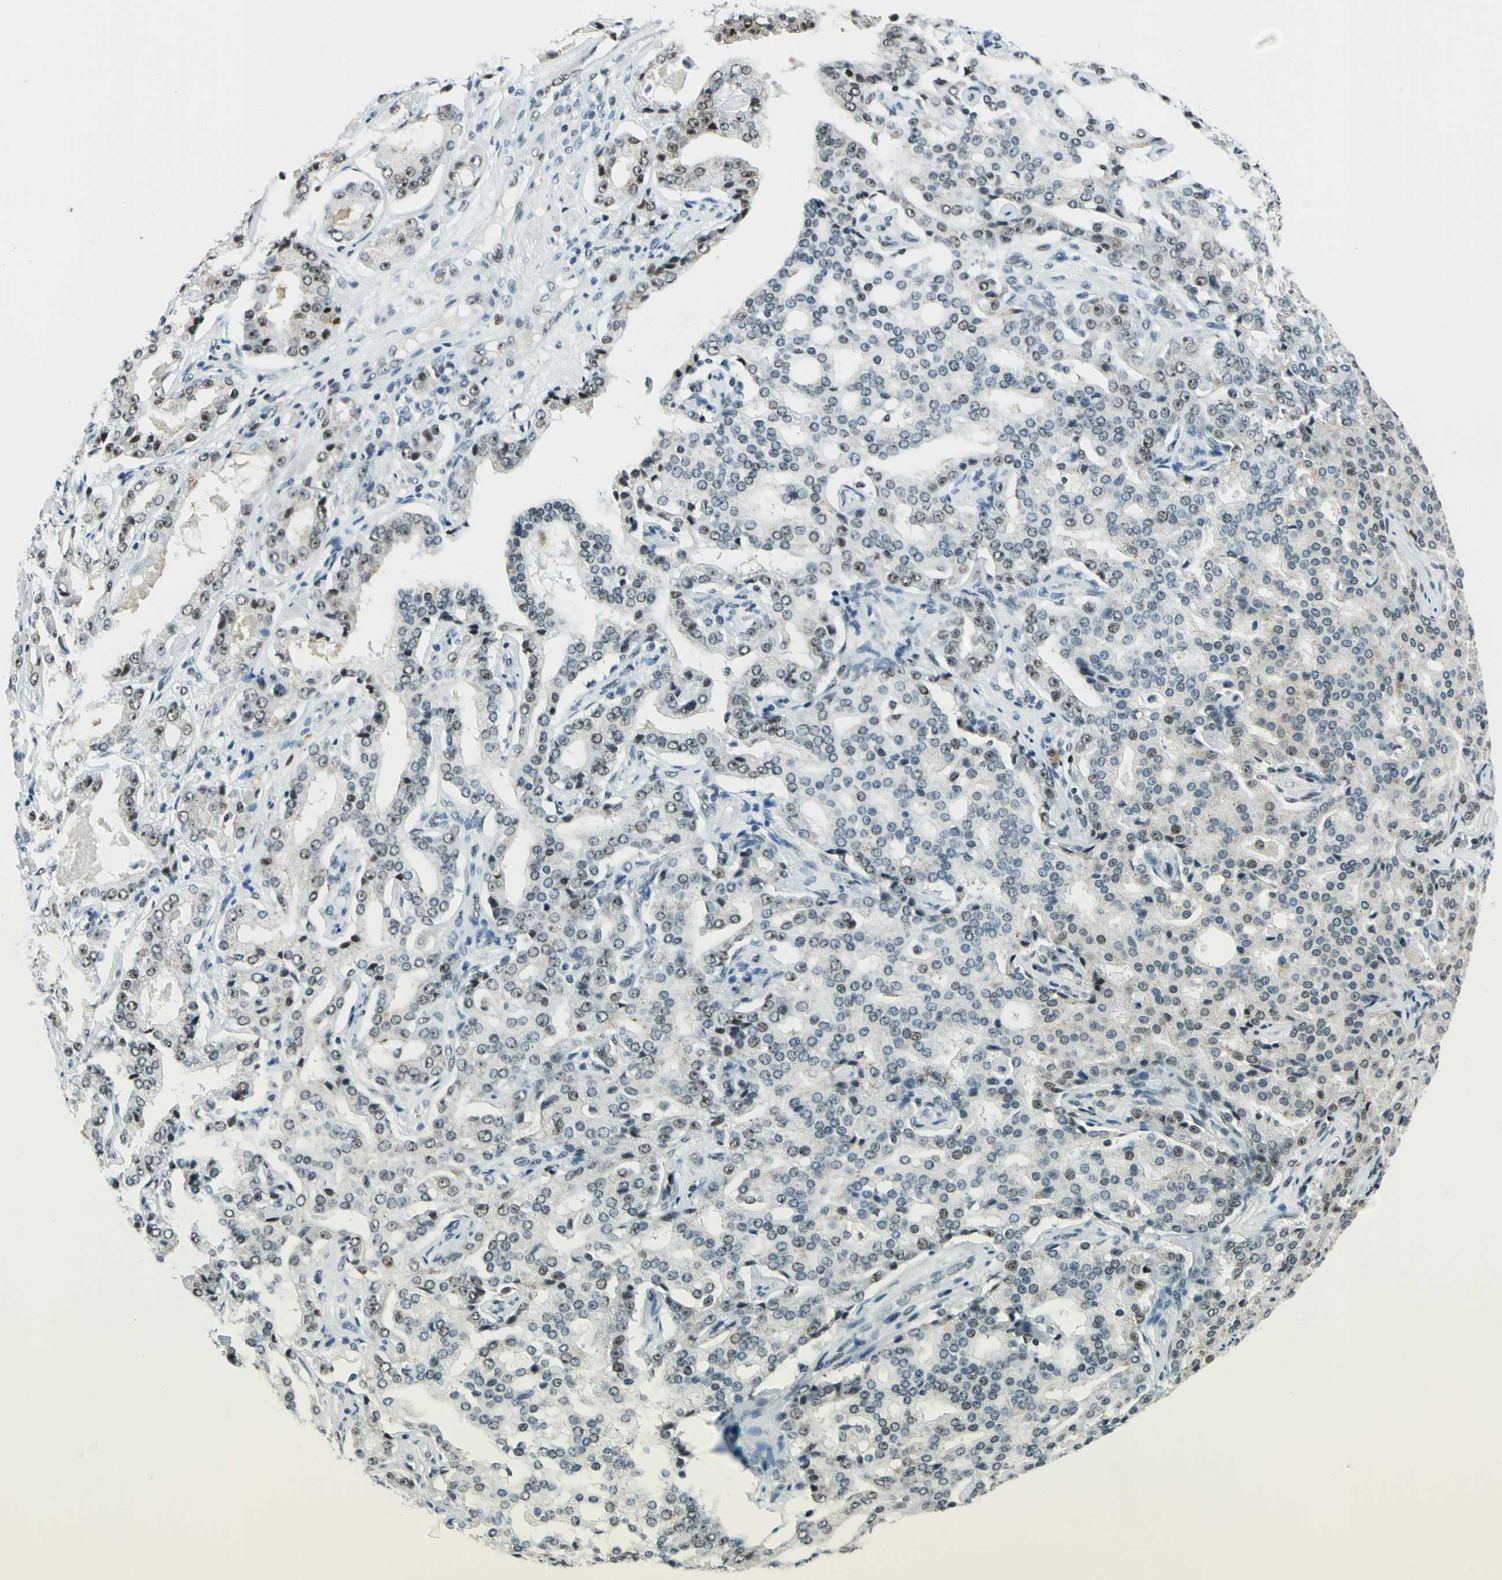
{"staining": {"intensity": "strong", "quantity": "25%-75%", "location": "nuclear"}, "tissue": "prostate cancer", "cell_type": "Tumor cells", "image_type": "cancer", "snomed": [{"axis": "morphology", "description": "Adenocarcinoma, High grade"}, {"axis": "topography", "description": "Prostate"}], "caption": "An image of human prostate cancer stained for a protein shows strong nuclear brown staining in tumor cells.", "gene": "KAT6B", "patient": {"sex": "male", "age": 72}}